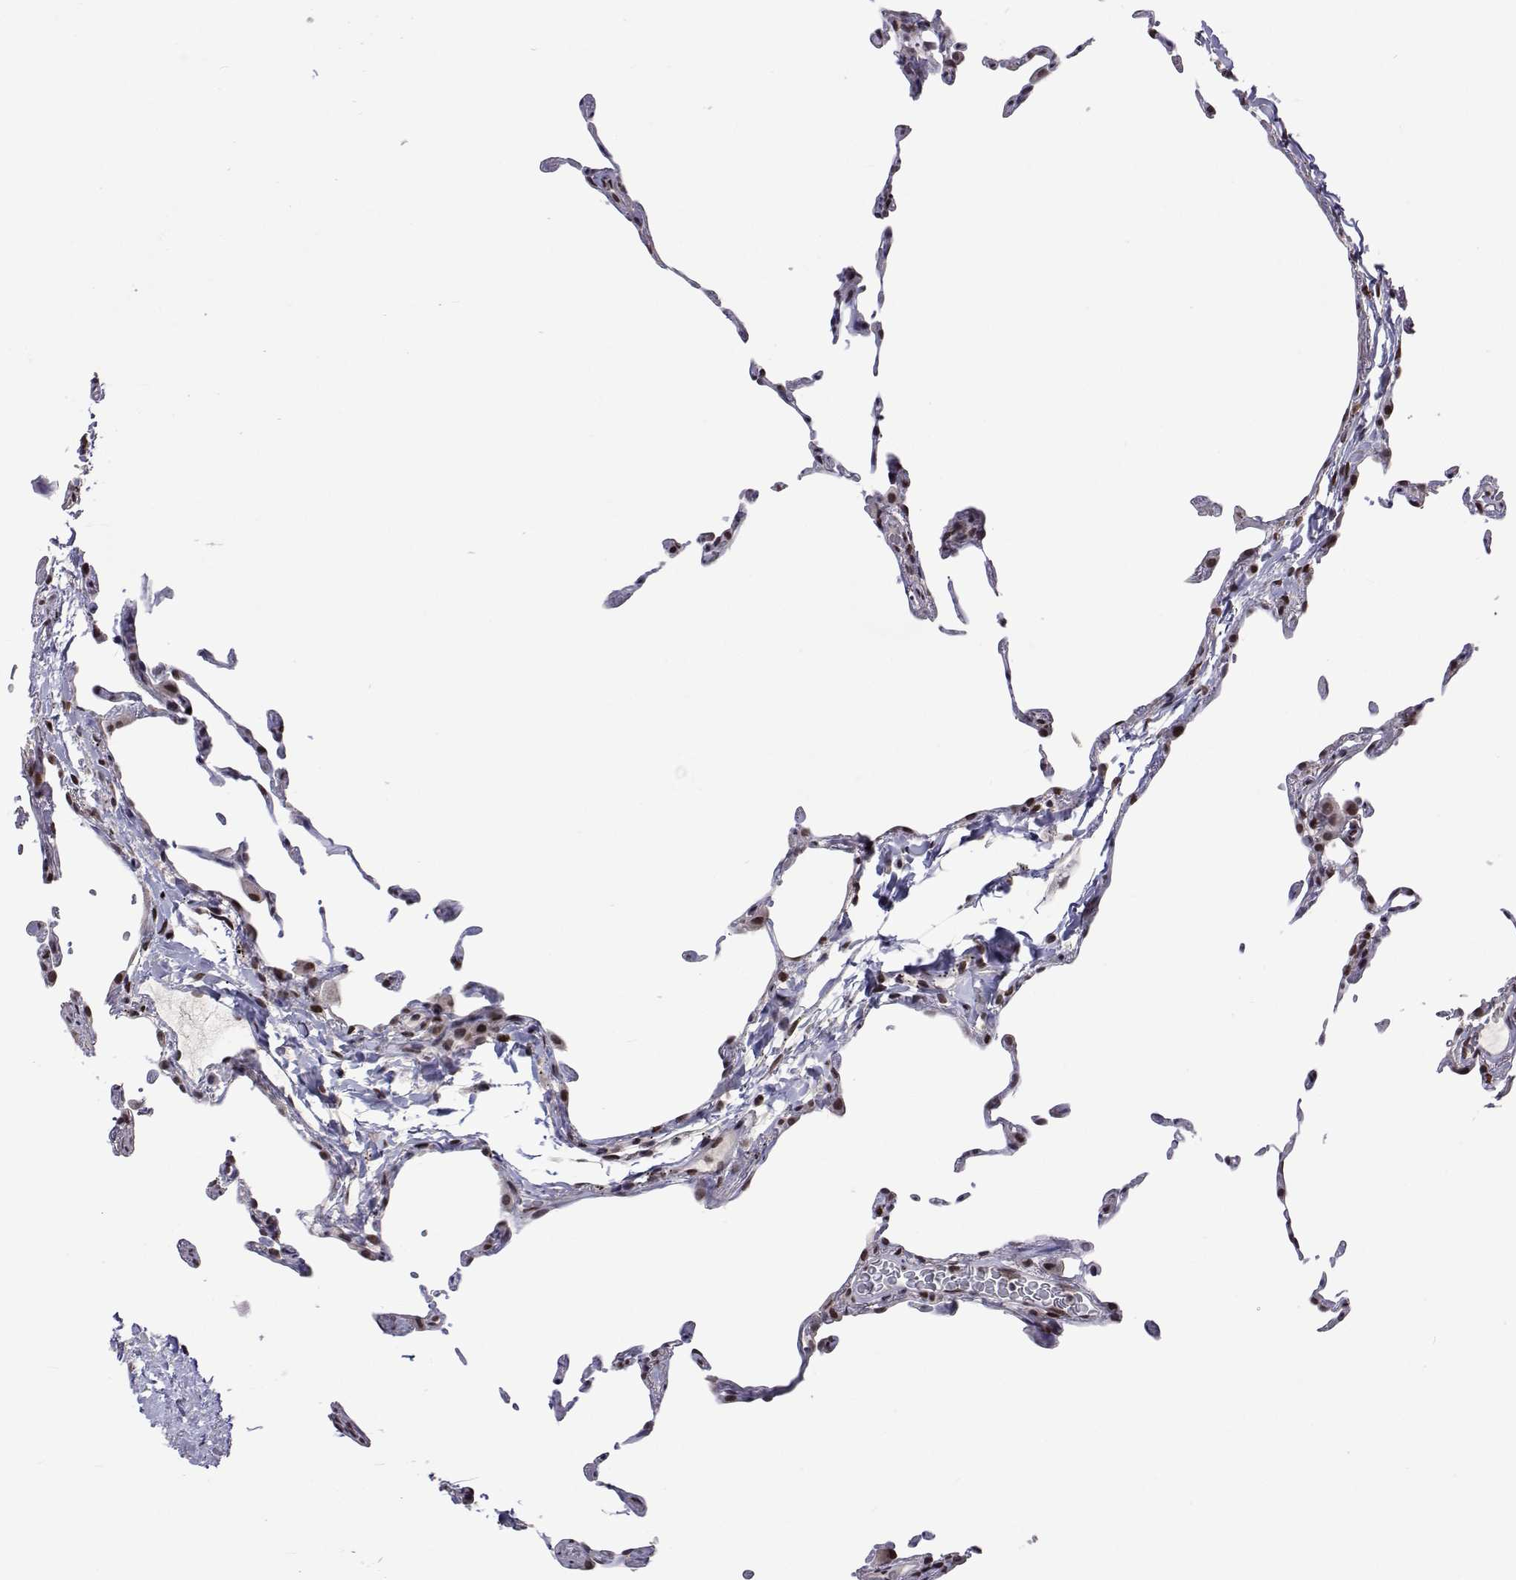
{"staining": {"intensity": "moderate", "quantity": "<25%", "location": "nuclear"}, "tissue": "lung", "cell_type": "Alveolar cells", "image_type": "normal", "snomed": [{"axis": "morphology", "description": "Normal tissue, NOS"}, {"axis": "topography", "description": "Lung"}], "caption": "Lung stained for a protein (brown) reveals moderate nuclear positive expression in approximately <25% of alveolar cells.", "gene": "HNRNPA0", "patient": {"sex": "female", "age": 57}}